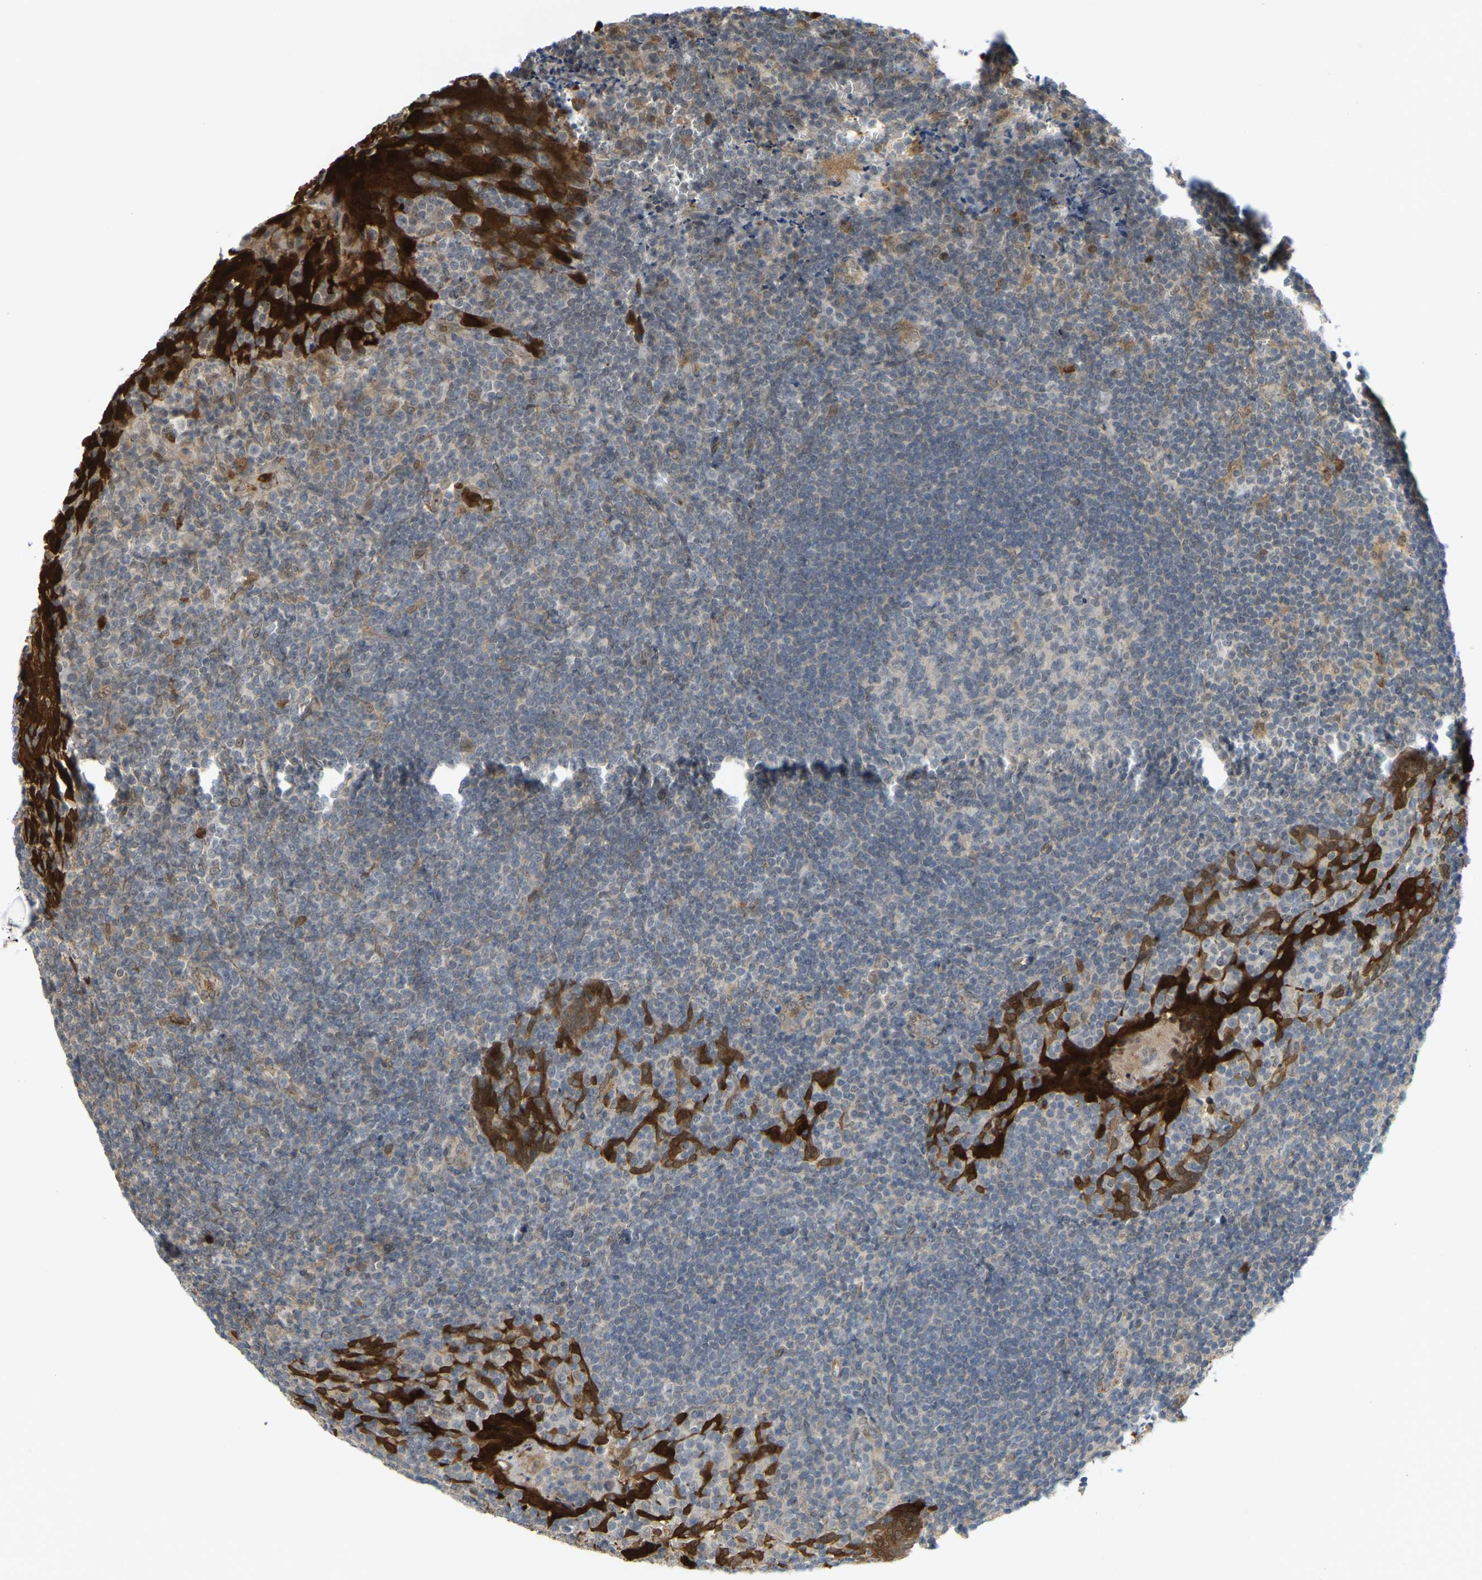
{"staining": {"intensity": "moderate", "quantity": "<25%", "location": "cytoplasmic/membranous"}, "tissue": "tonsil", "cell_type": "Germinal center cells", "image_type": "normal", "snomed": [{"axis": "morphology", "description": "Normal tissue, NOS"}, {"axis": "topography", "description": "Tonsil"}], "caption": "Brown immunohistochemical staining in benign human tonsil exhibits moderate cytoplasmic/membranous expression in about <25% of germinal center cells.", "gene": "SERPINB5", "patient": {"sex": "male", "age": 37}}